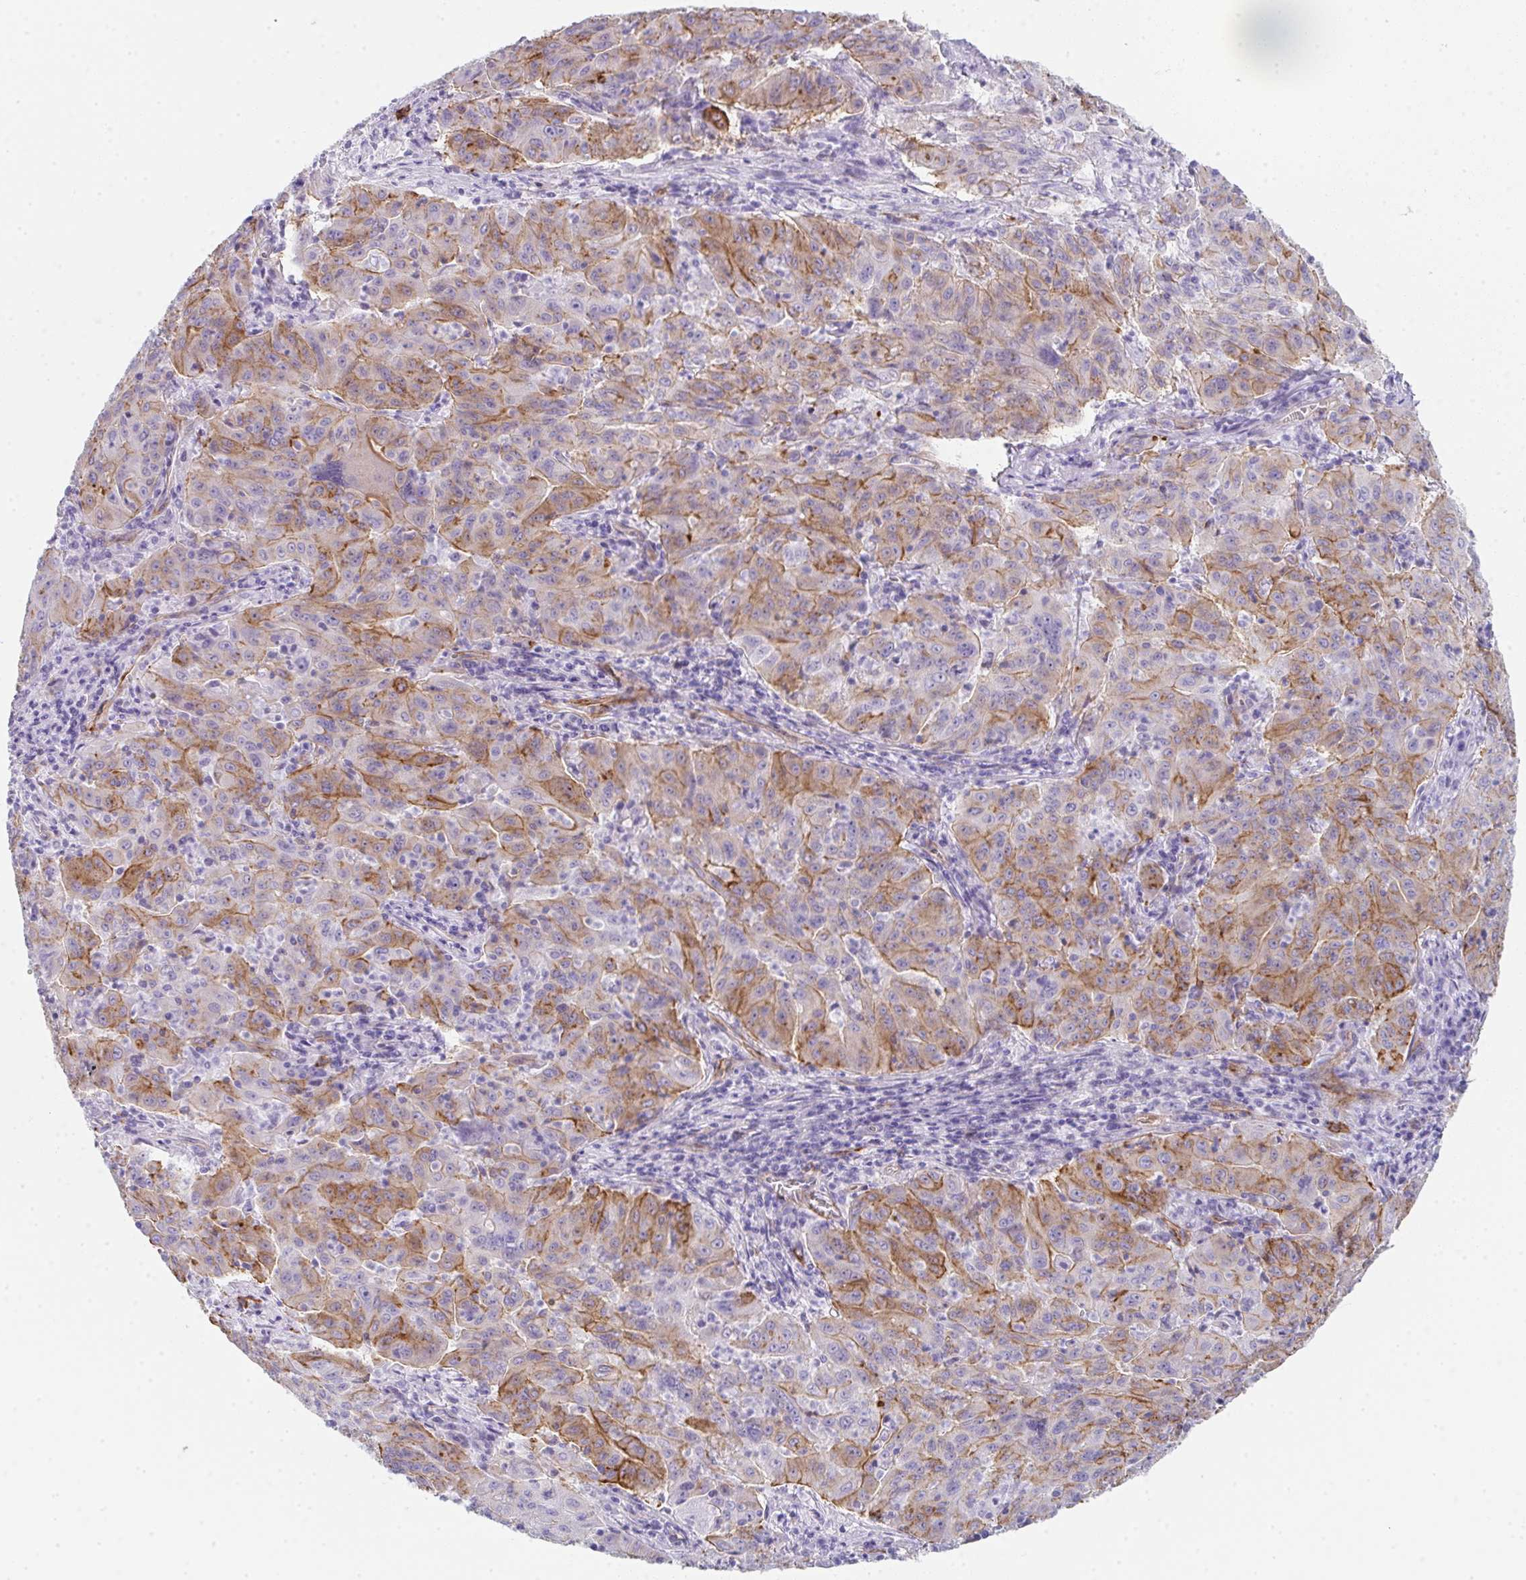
{"staining": {"intensity": "moderate", "quantity": "25%-75%", "location": "cytoplasmic/membranous"}, "tissue": "pancreatic cancer", "cell_type": "Tumor cells", "image_type": "cancer", "snomed": [{"axis": "morphology", "description": "Adenocarcinoma, NOS"}, {"axis": "topography", "description": "Pancreas"}], "caption": "Adenocarcinoma (pancreatic) stained with a protein marker demonstrates moderate staining in tumor cells.", "gene": "DBN1", "patient": {"sex": "male", "age": 63}}